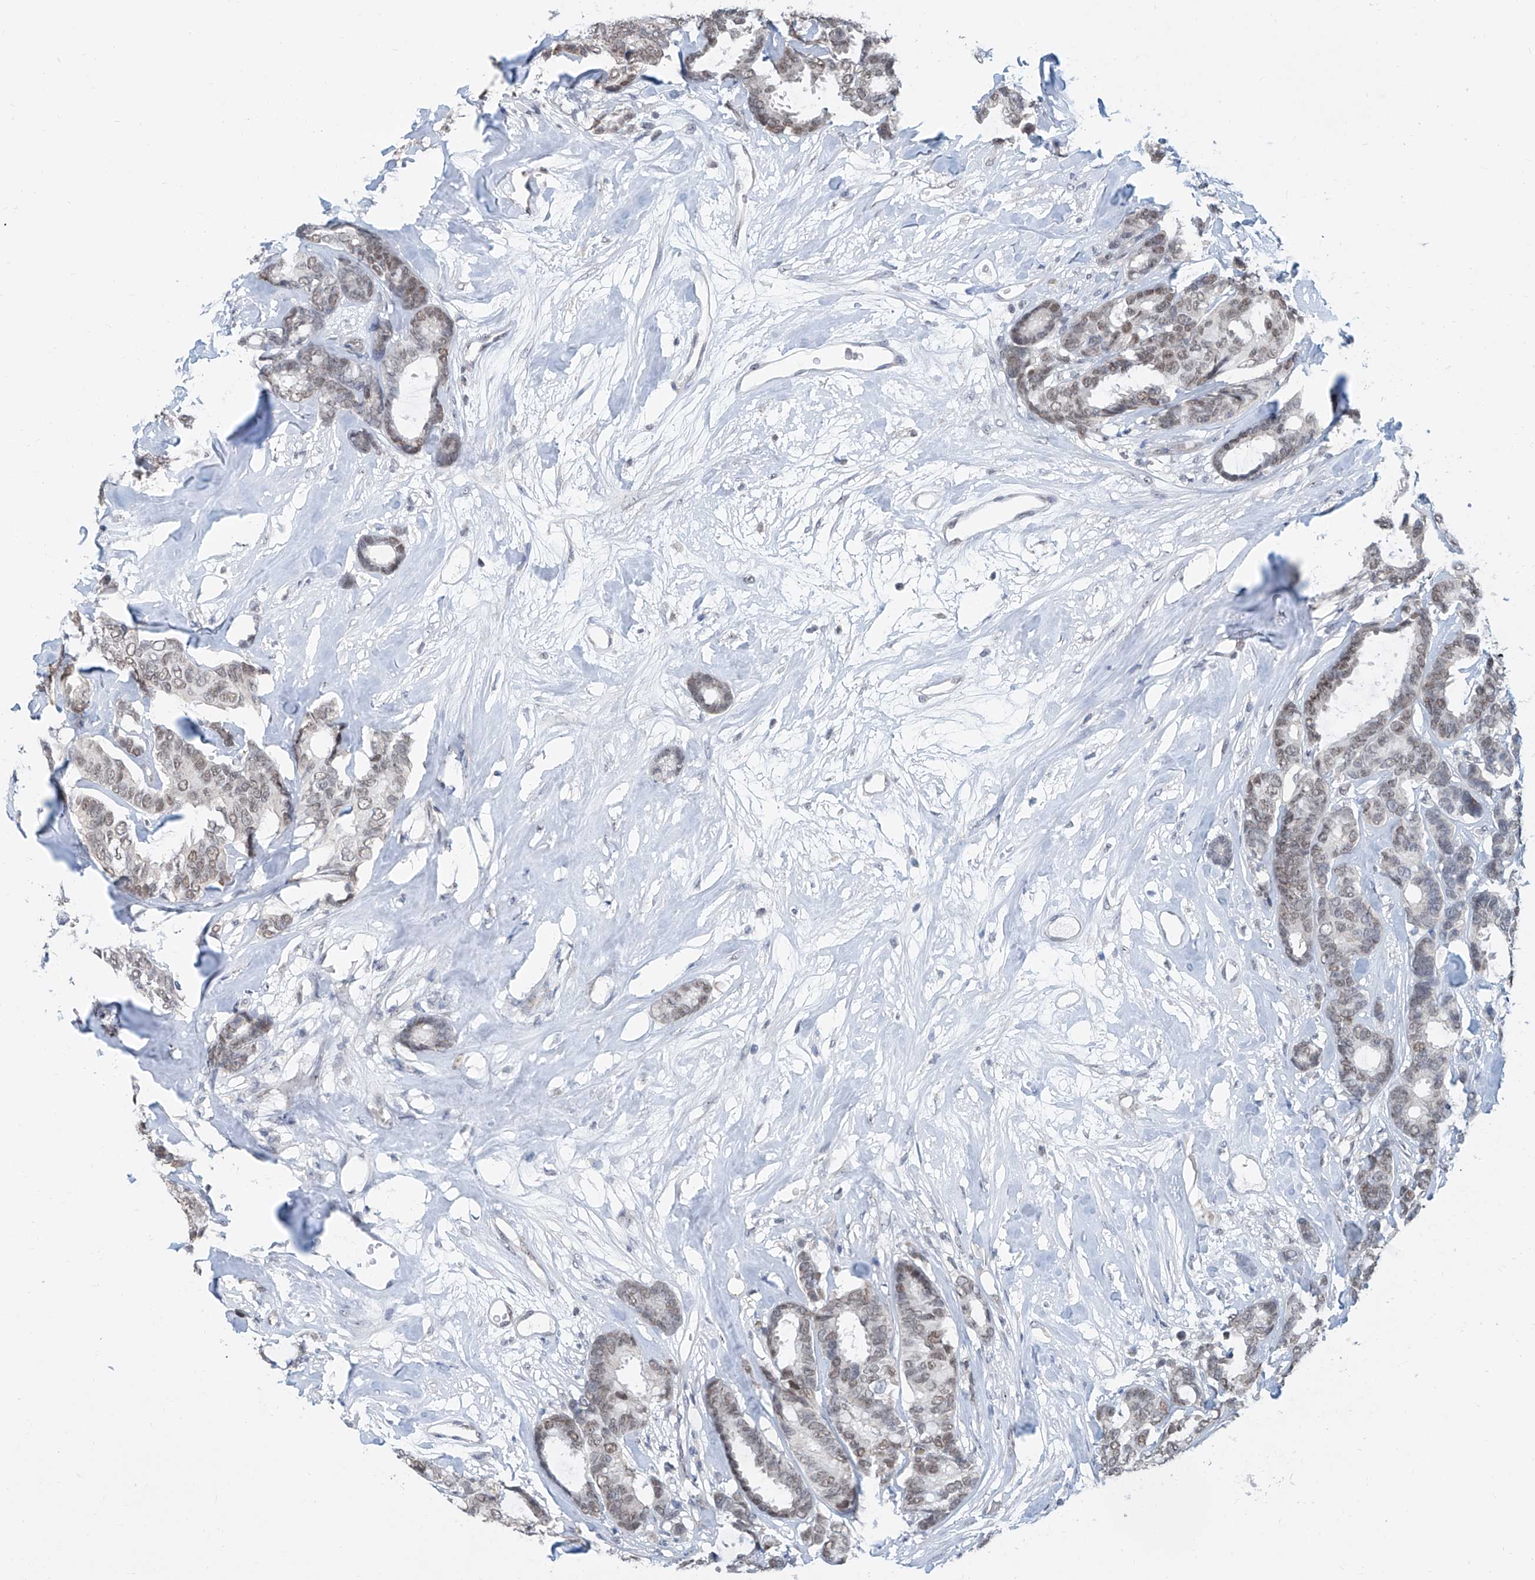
{"staining": {"intensity": "weak", "quantity": ">75%", "location": "nuclear"}, "tissue": "breast cancer", "cell_type": "Tumor cells", "image_type": "cancer", "snomed": [{"axis": "morphology", "description": "Duct carcinoma"}, {"axis": "topography", "description": "Breast"}], "caption": "A brown stain highlights weak nuclear expression of a protein in breast infiltrating ductal carcinoma tumor cells.", "gene": "SDE2", "patient": {"sex": "female", "age": 87}}